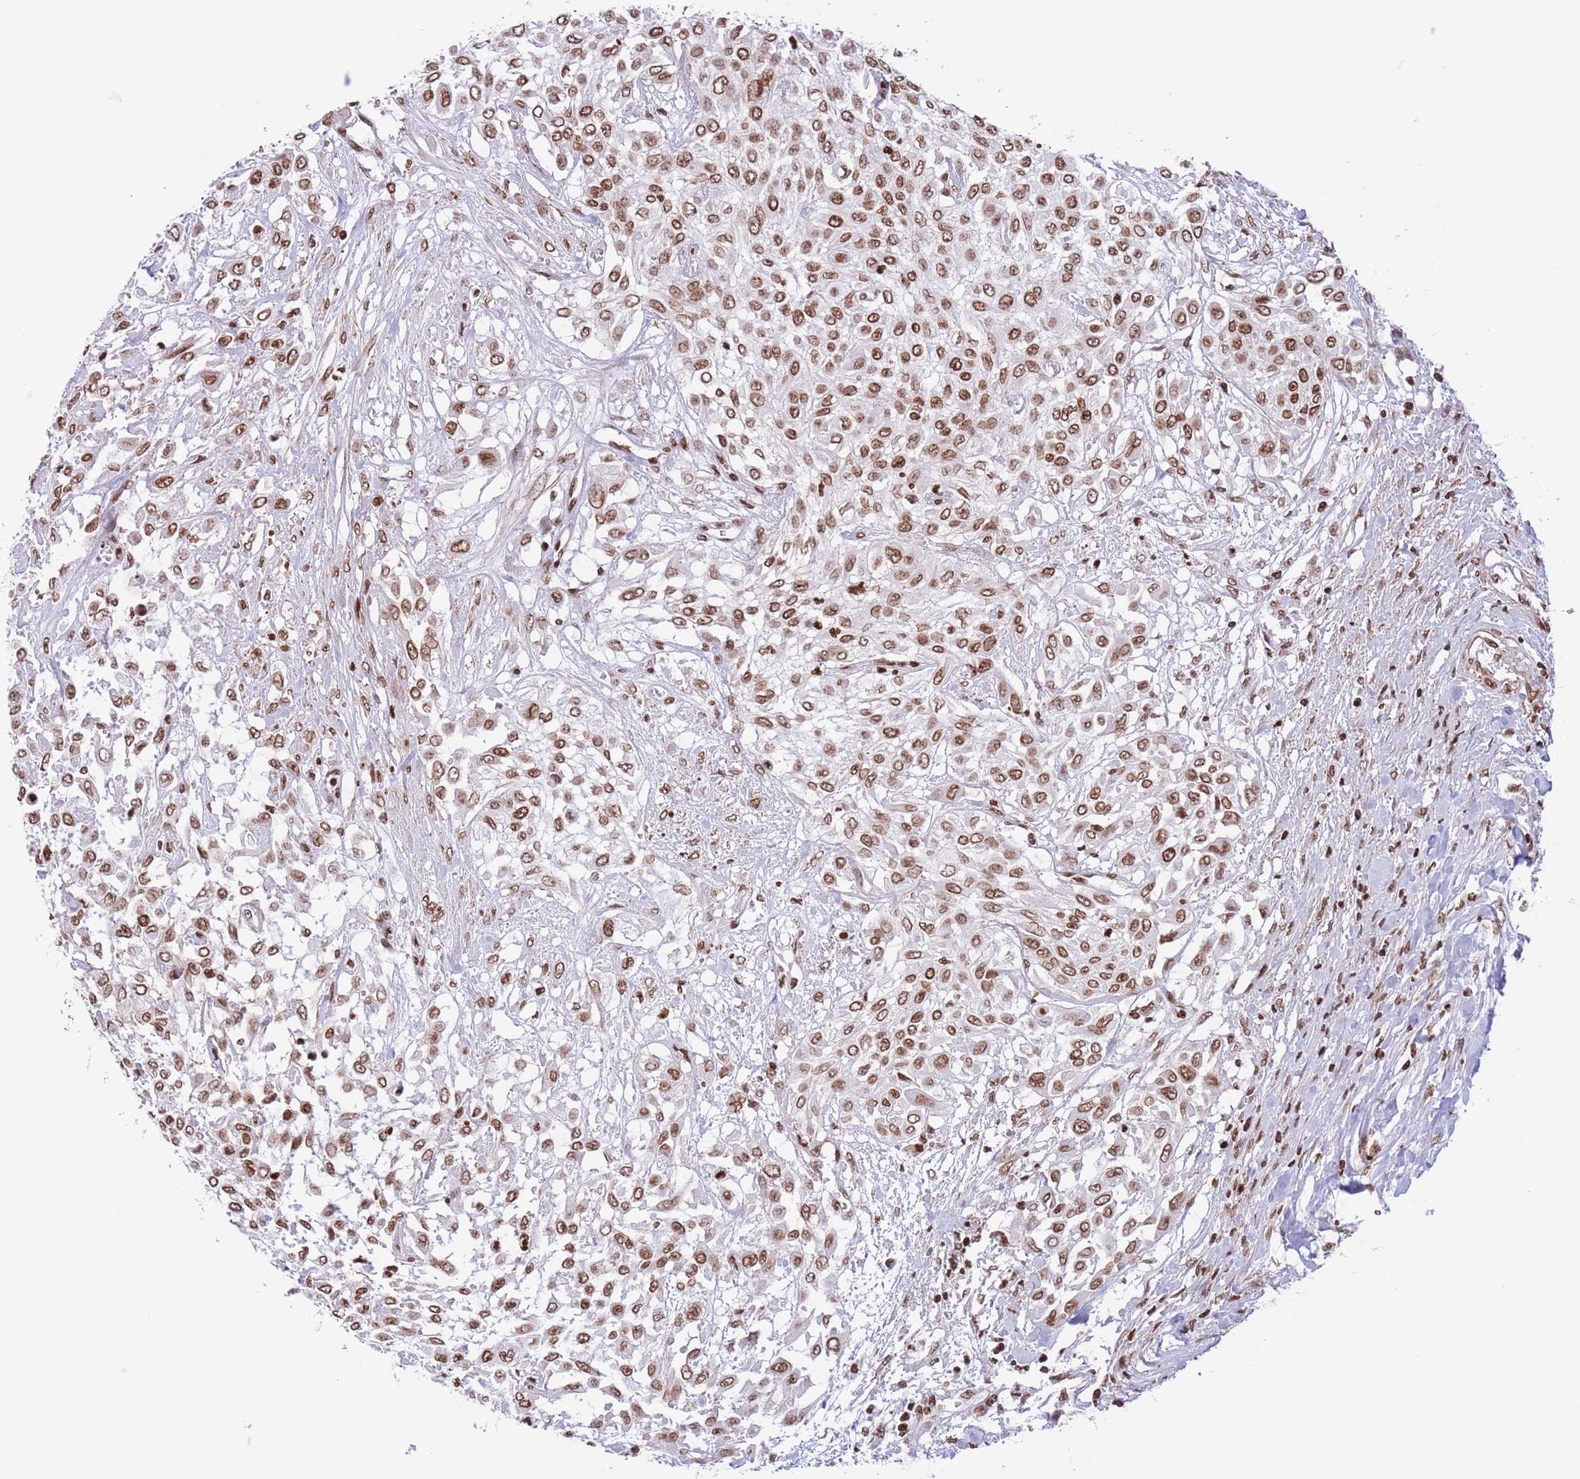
{"staining": {"intensity": "moderate", "quantity": ">75%", "location": "nuclear"}, "tissue": "urothelial cancer", "cell_type": "Tumor cells", "image_type": "cancer", "snomed": [{"axis": "morphology", "description": "Urothelial carcinoma, High grade"}, {"axis": "topography", "description": "Urinary bladder"}], "caption": "High-power microscopy captured an immunohistochemistry photomicrograph of urothelial cancer, revealing moderate nuclear expression in about >75% of tumor cells.", "gene": "H2BC11", "patient": {"sex": "male", "age": 57}}